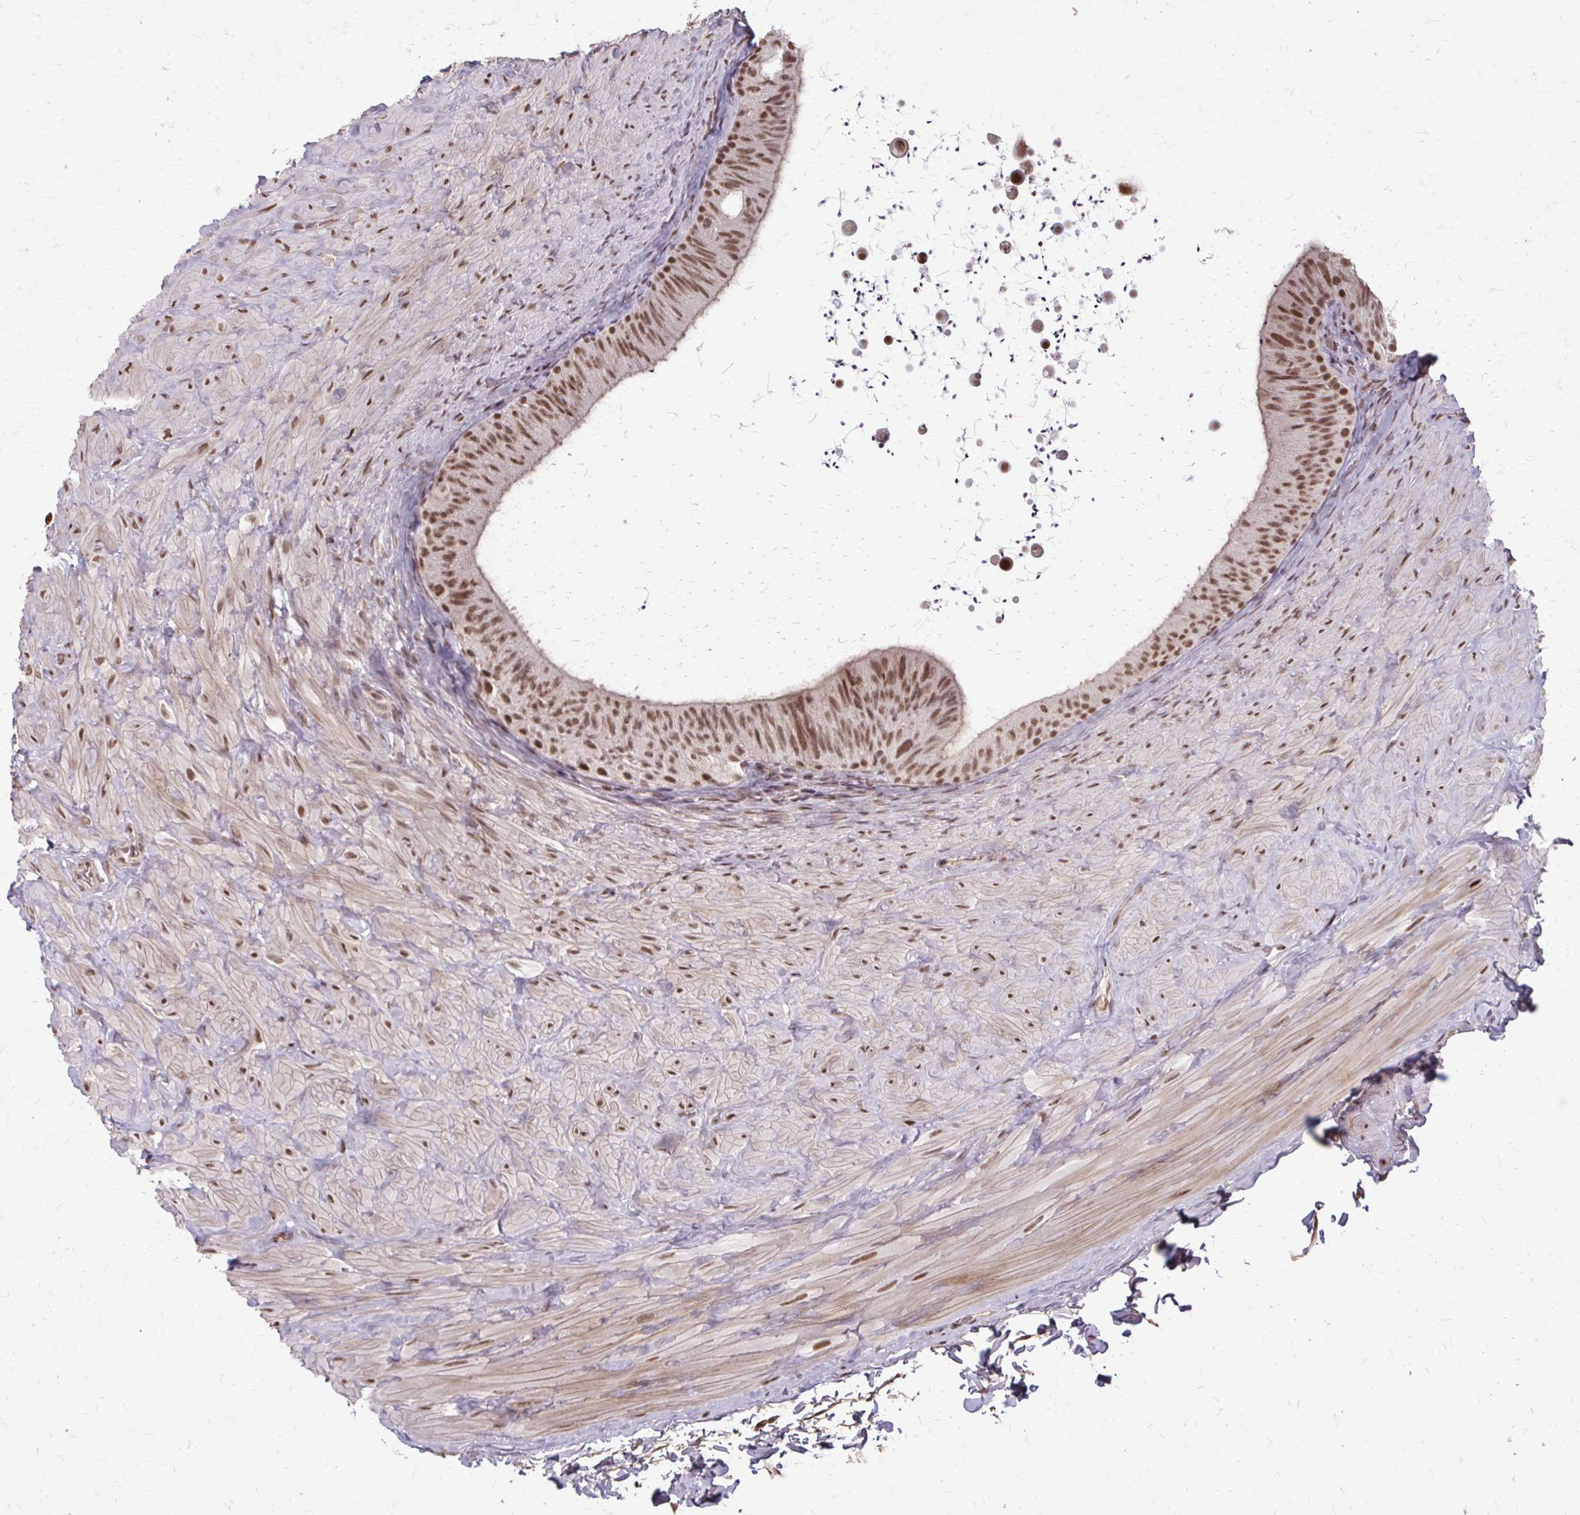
{"staining": {"intensity": "moderate", "quantity": ">75%", "location": "nuclear"}, "tissue": "epididymis", "cell_type": "Glandular cells", "image_type": "normal", "snomed": [{"axis": "morphology", "description": "Normal tissue, NOS"}, {"axis": "topography", "description": "Epididymis, spermatic cord, NOS"}, {"axis": "topography", "description": "Epididymis"}], "caption": "Immunohistochemical staining of unremarkable human epididymis shows >75% levels of moderate nuclear protein positivity in approximately >75% of glandular cells. Using DAB (brown) and hematoxylin (blue) stains, captured at high magnification using brightfield microscopy.", "gene": "SS18", "patient": {"sex": "male", "age": 31}}